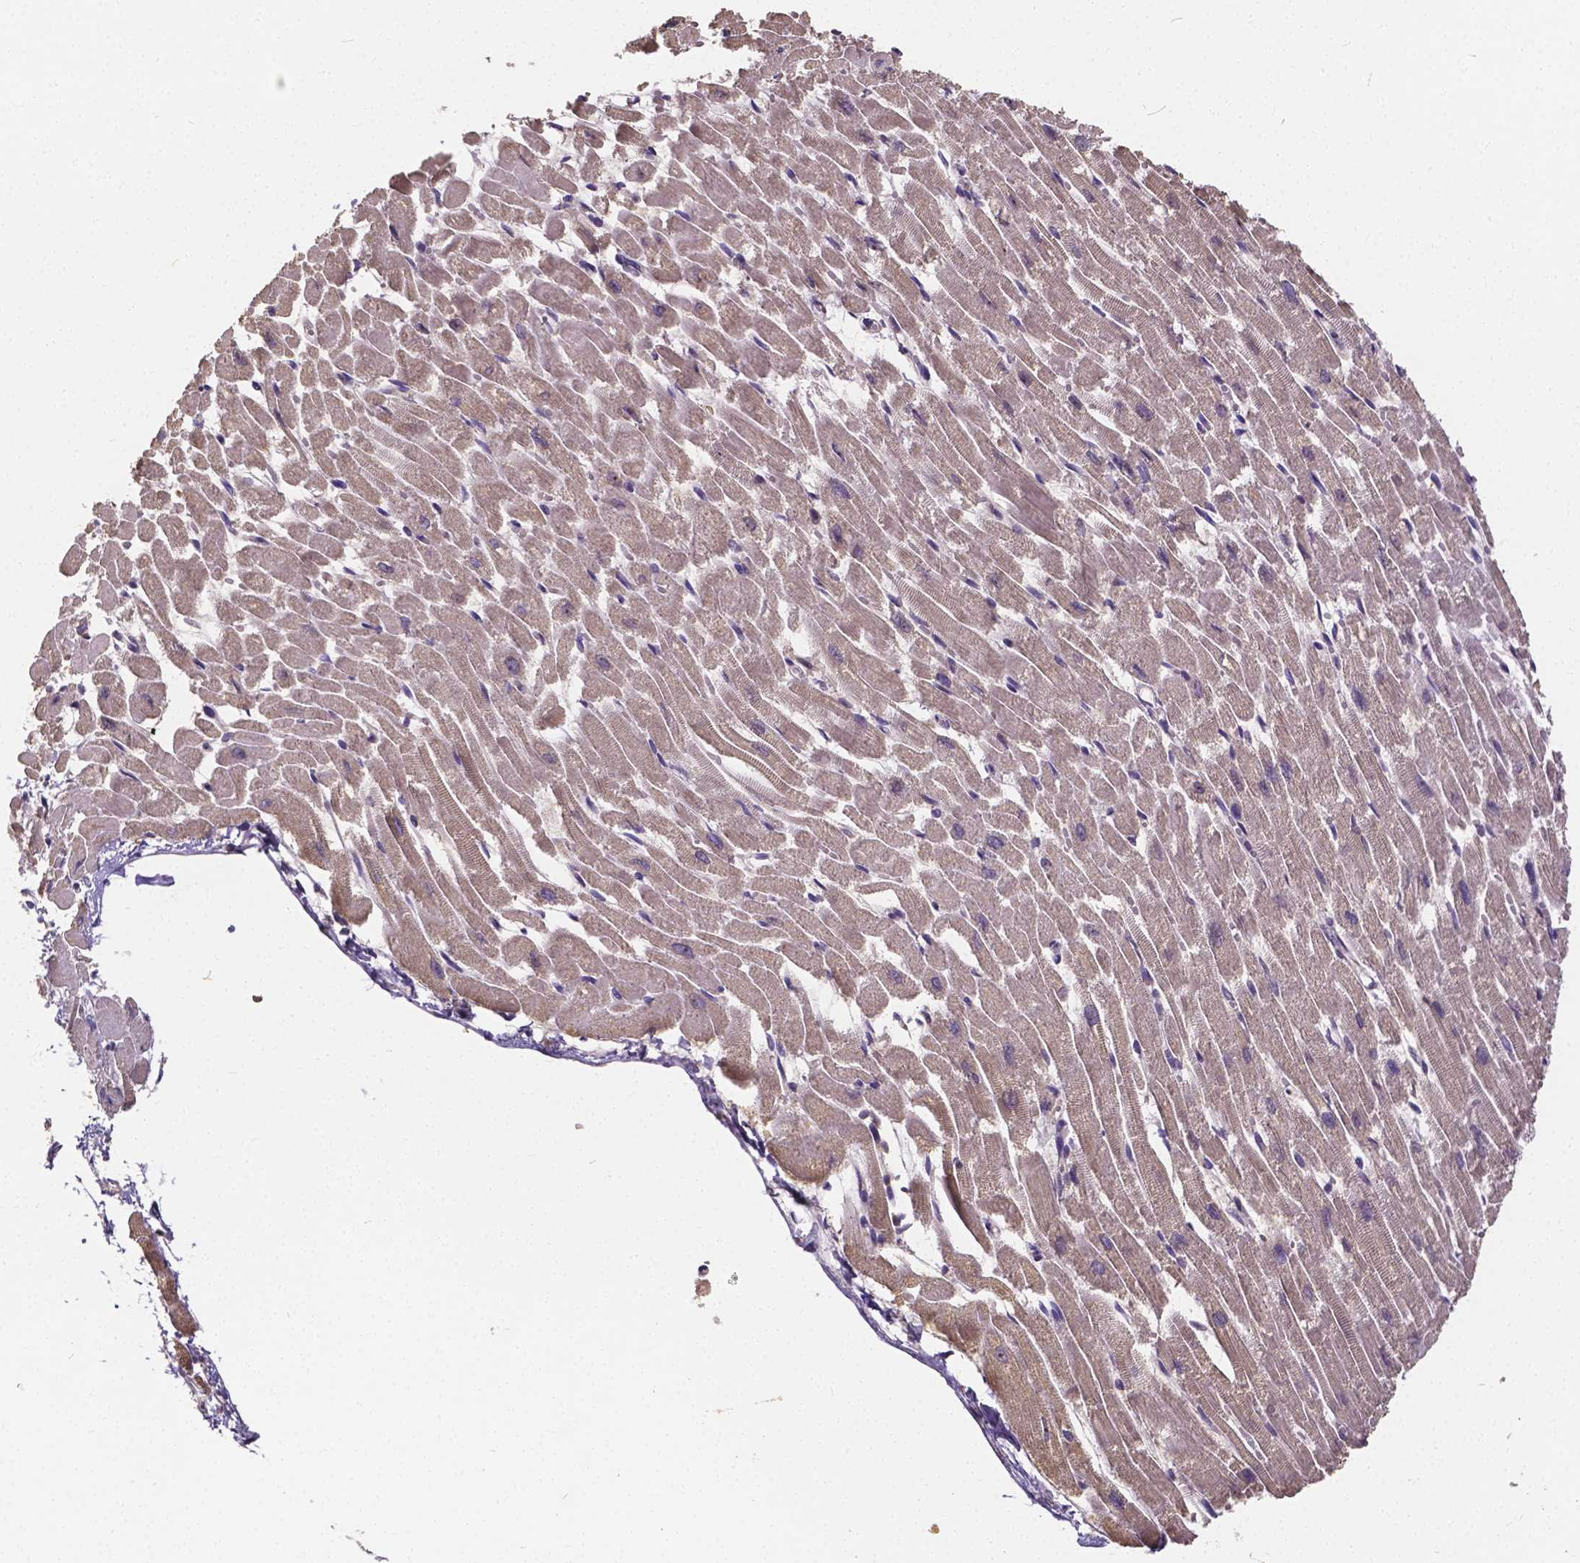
{"staining": {"intensity": "weak", "quantity": "25%-75%", "location": "cytoplasmic/membranous"}, "tissue": "heart muscle", "cell_type": "Cardiomyocytes", "image_type": "normal", "snomed": [{"axis": "morphology", "description": "Normal tissue, NOS"}, {"axis": "topography", "description": "Heart"}], "caption": "Immunohistochemical staining of unremarkable human heart muscle exhibits weak cytoplasmic/membranous protein staining in about 25%-75% of cardiomyocytes.", "gene": "CTNNA2", "patient": {"sex": "female", "age": 52}}